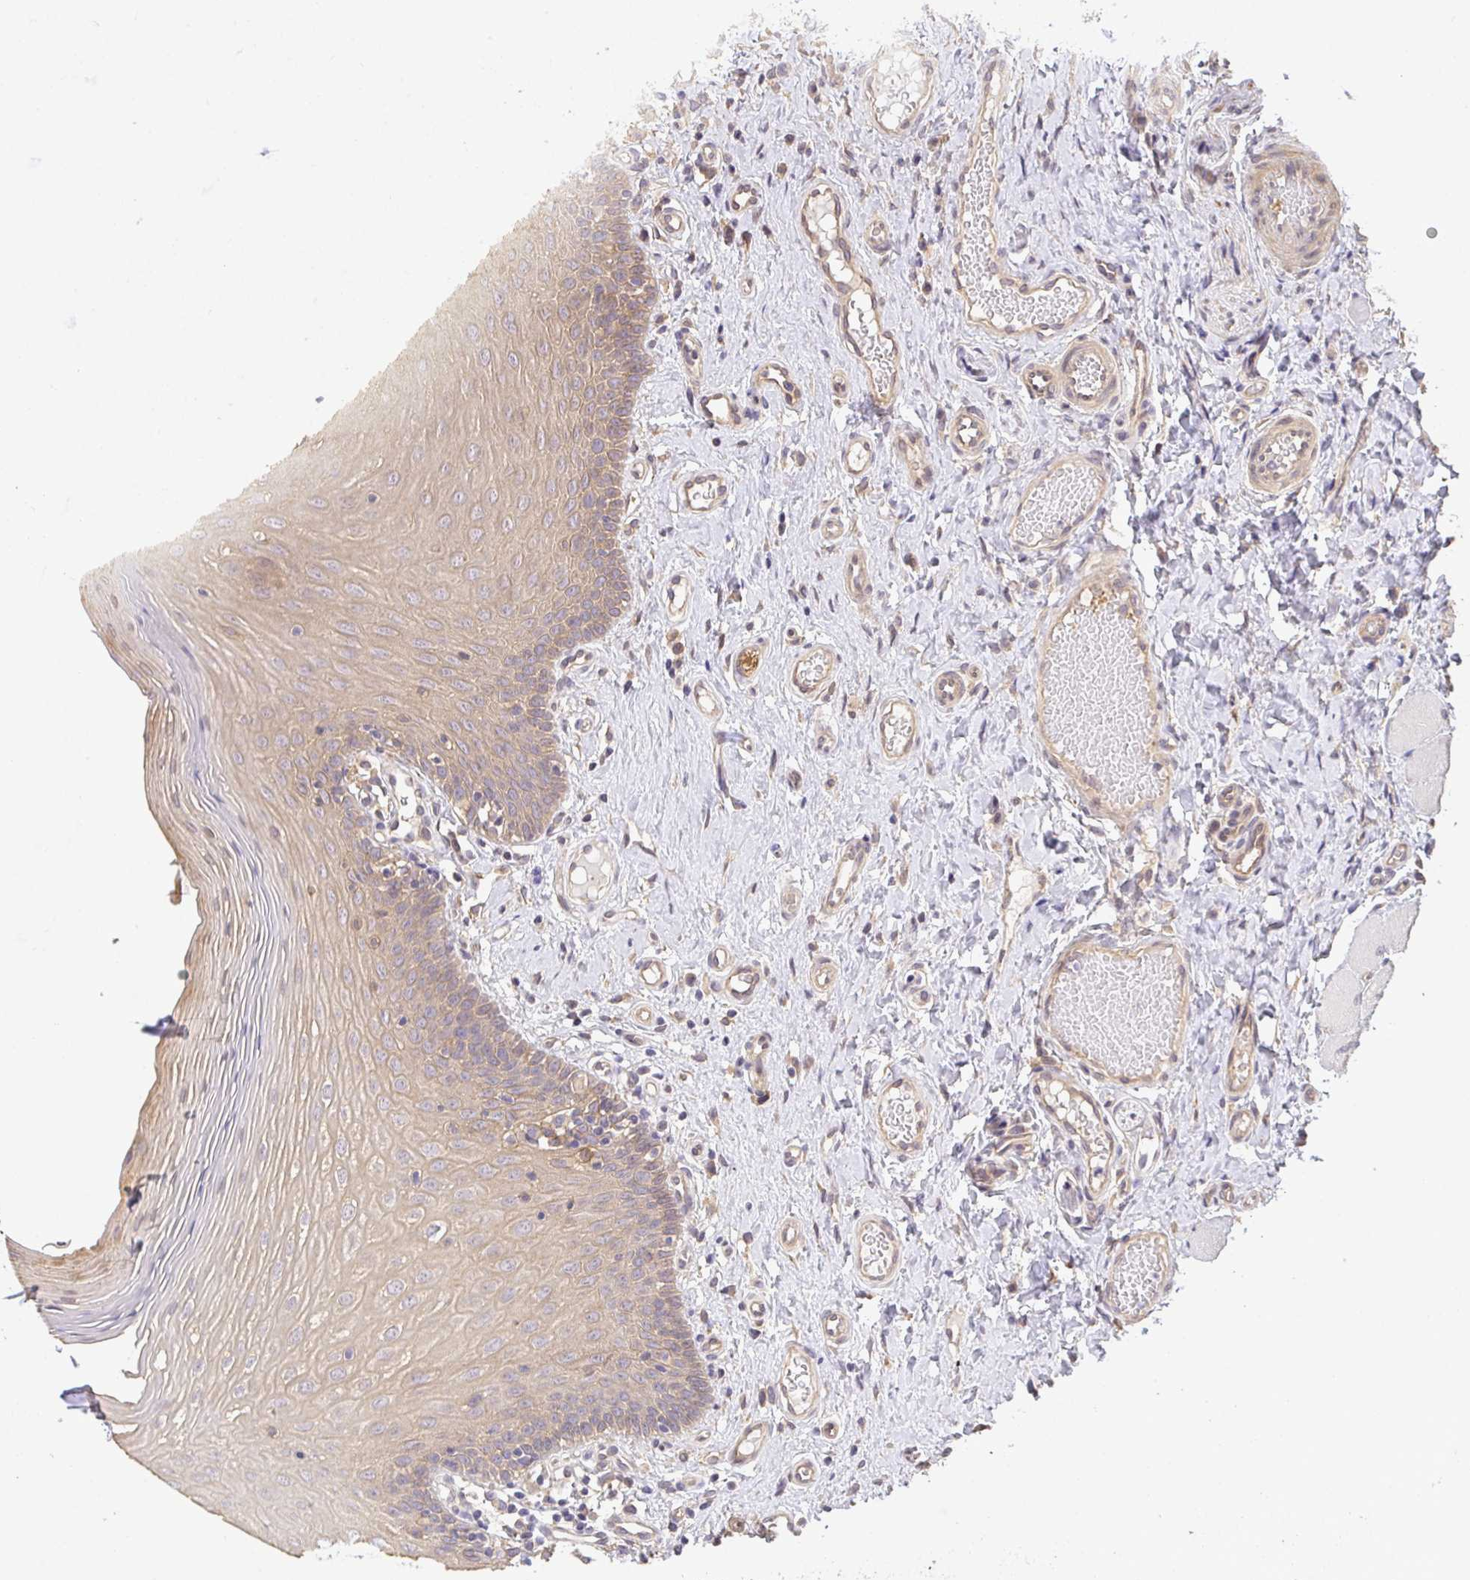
{"staining": {"intensity": "moderate", "quantity": "25%-75%", "location": "cytoplasmic/membranous"}, "tissue": "oral mucosa", "cell_type": "Squamous epithelial cells", "image_type": "normal", "snomed": [{"axis": "morphology", "description": "Normal tissue, NOS"}, {"axis": "topography", "description": "Oral tissue"}, {"axis": "topography", "description": "Tounge, NOS"}], "caption": "A high-resolution photomicrograph shows immunohistochemistry staining of benign oral mucosa, which demonstrates moderate cytoplasmic/membranous expression in about 25%-75% of squamous epithelial cells.", "gene": "EEF1AKMT1", "patient": {"sex": "female", "age": 58}}